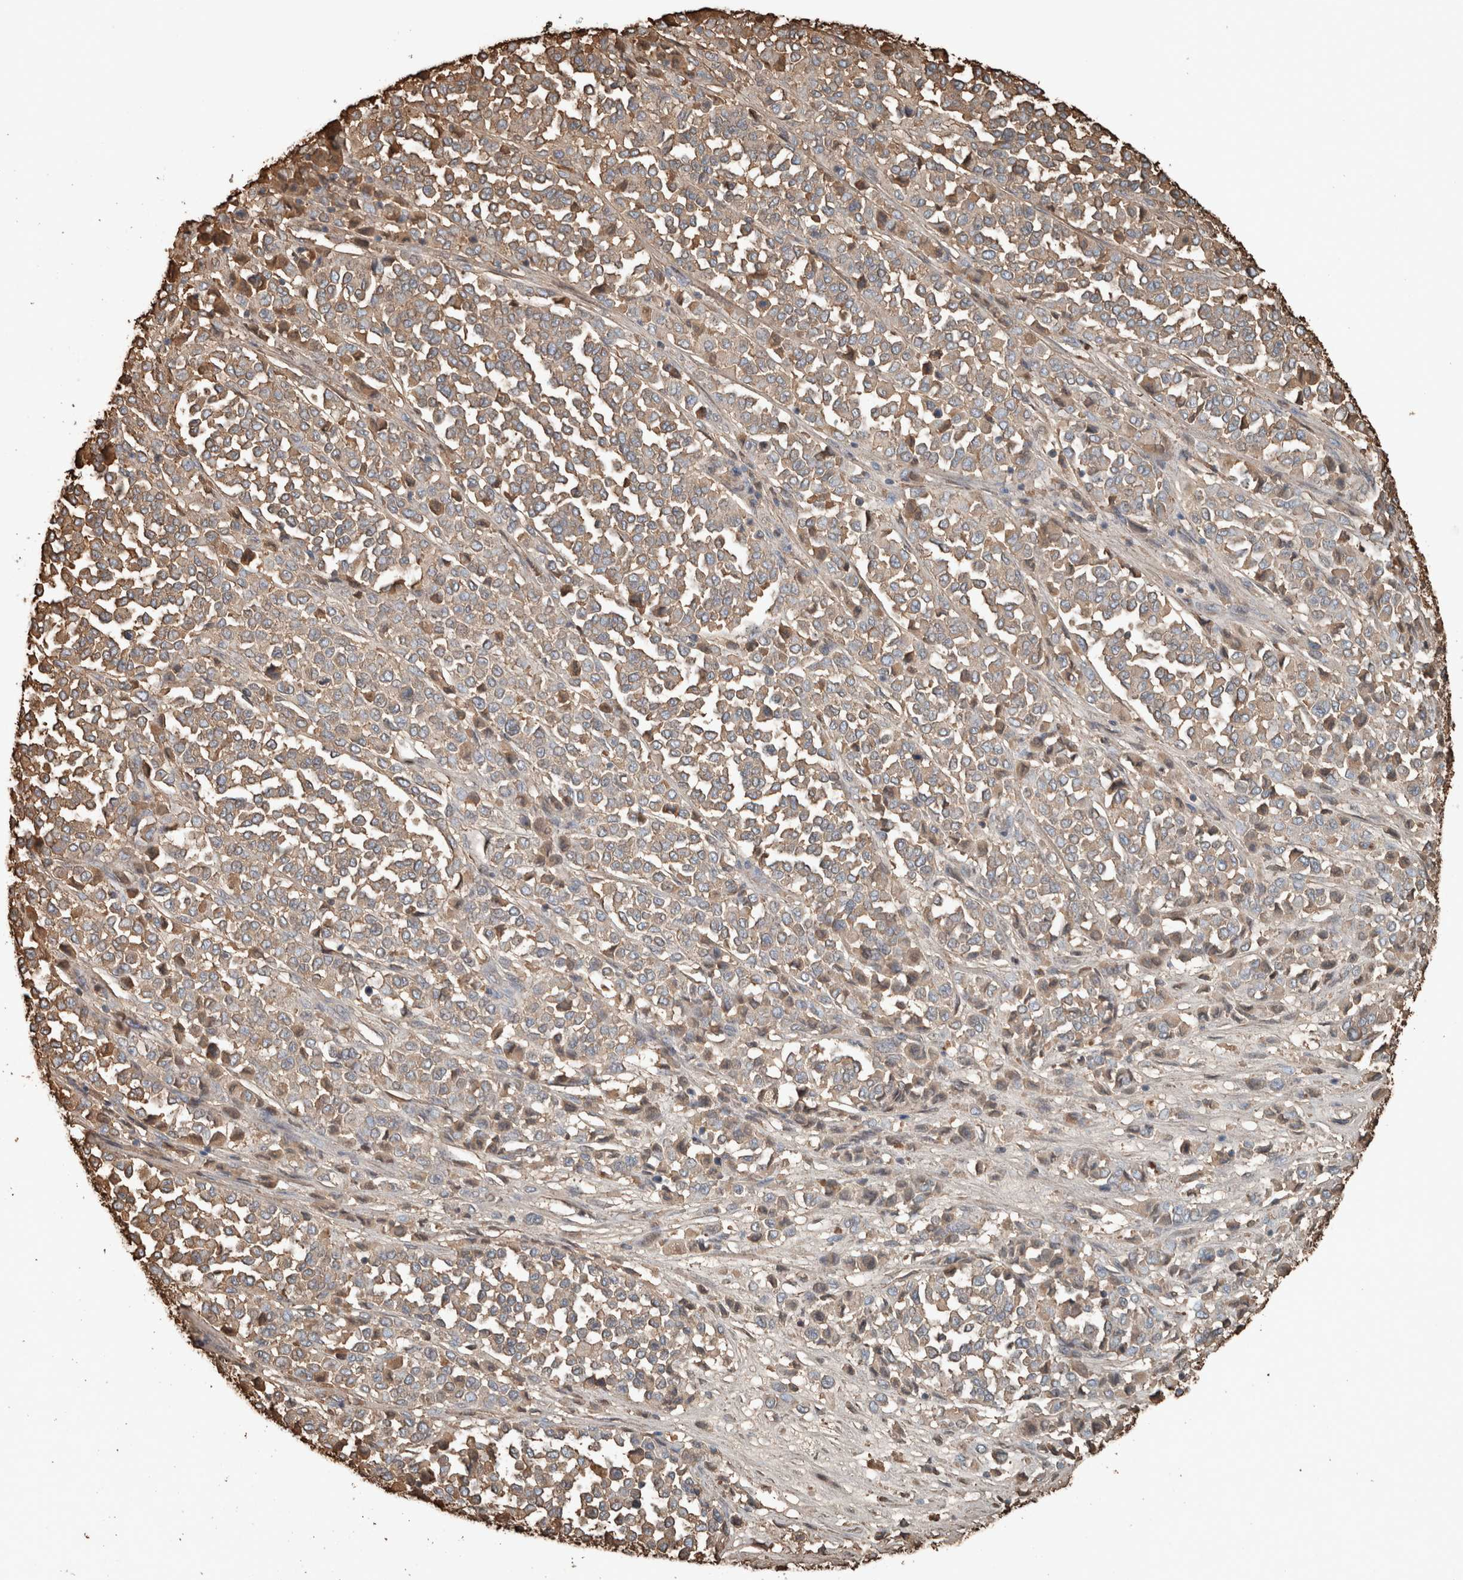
{"staining": {"intensity": "weak", "quantity": "25%-75%", "location": "cytoplasmic/membranous"}, "tissue": "melanoma", "cell_type": "Tumor cells", "image_type": "cancer", "snomed": [{"axis": "morphology", "description": "Malignant melanoma, Metastatic site"}, {"axis": "topography", "description": "Pancreas"}], "caption": "Human melanoma stained with a brown dye exhibits weak cytoplasmic/membranous positive staining in approximately 25%-75% of tumor cells.", "gene": "USP34", "patient": {"sex": "female", "age": 30}}